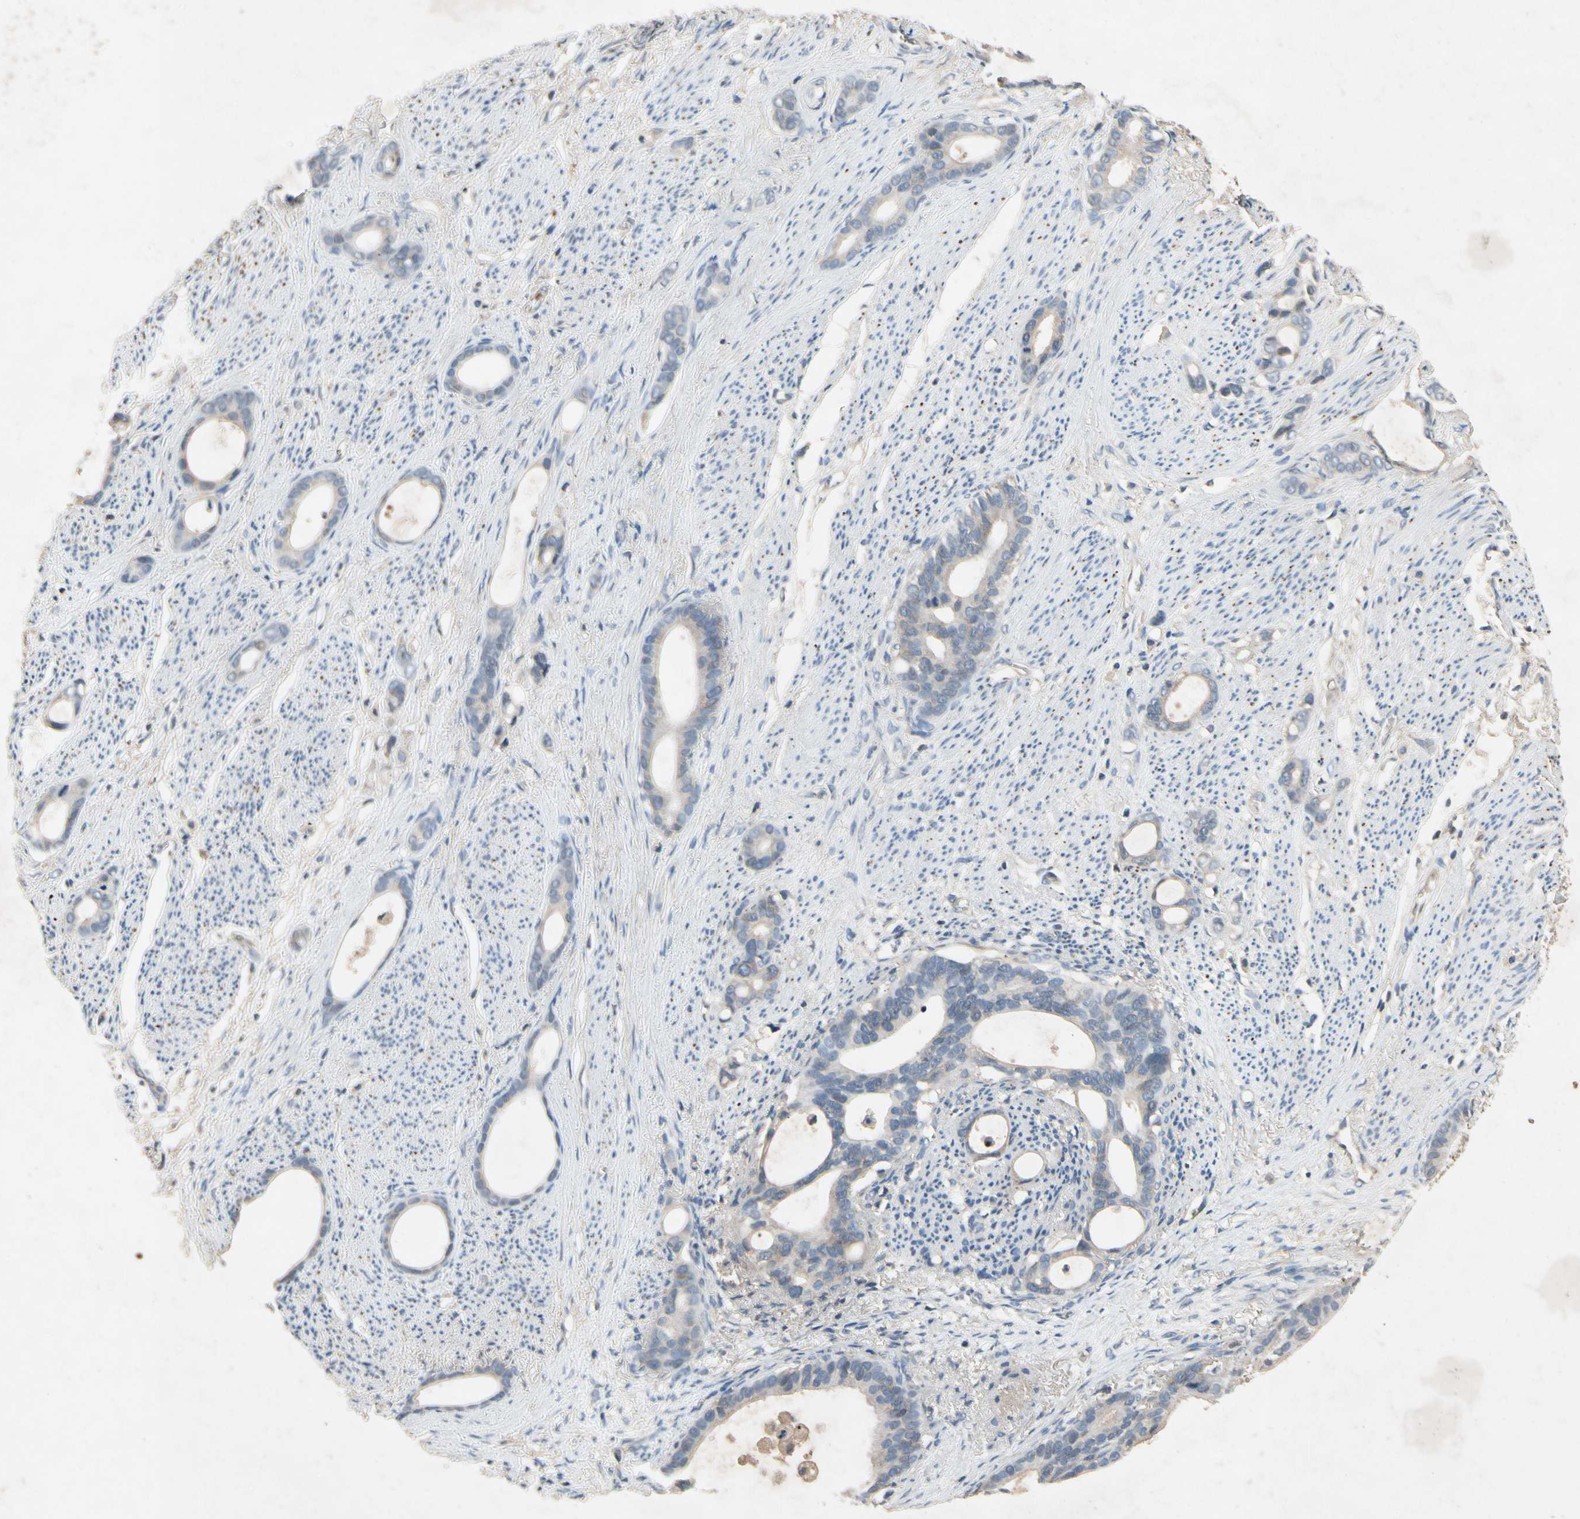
{"staining": {"intensity": "weak", "quantity": "25%-75%", "location": "cytoplasmic/membranous"}, "tissue": "stomach cancer", "cell_type": "Tumor cells", "image_type": "cancer", "snomed": [{"axis": "morphology", "description": "Adenocarcinoma, NOS"}, {"axis": "topography", "description": "Stomach"}], "caption": "Protein expression analysis of stomach cancer exhibits weak cytoplasmic/membranous positivity in about 25%-75% of tumor cells.", "gene": "IL1RL1", "patient": {"sex": "female", "age": 75}}